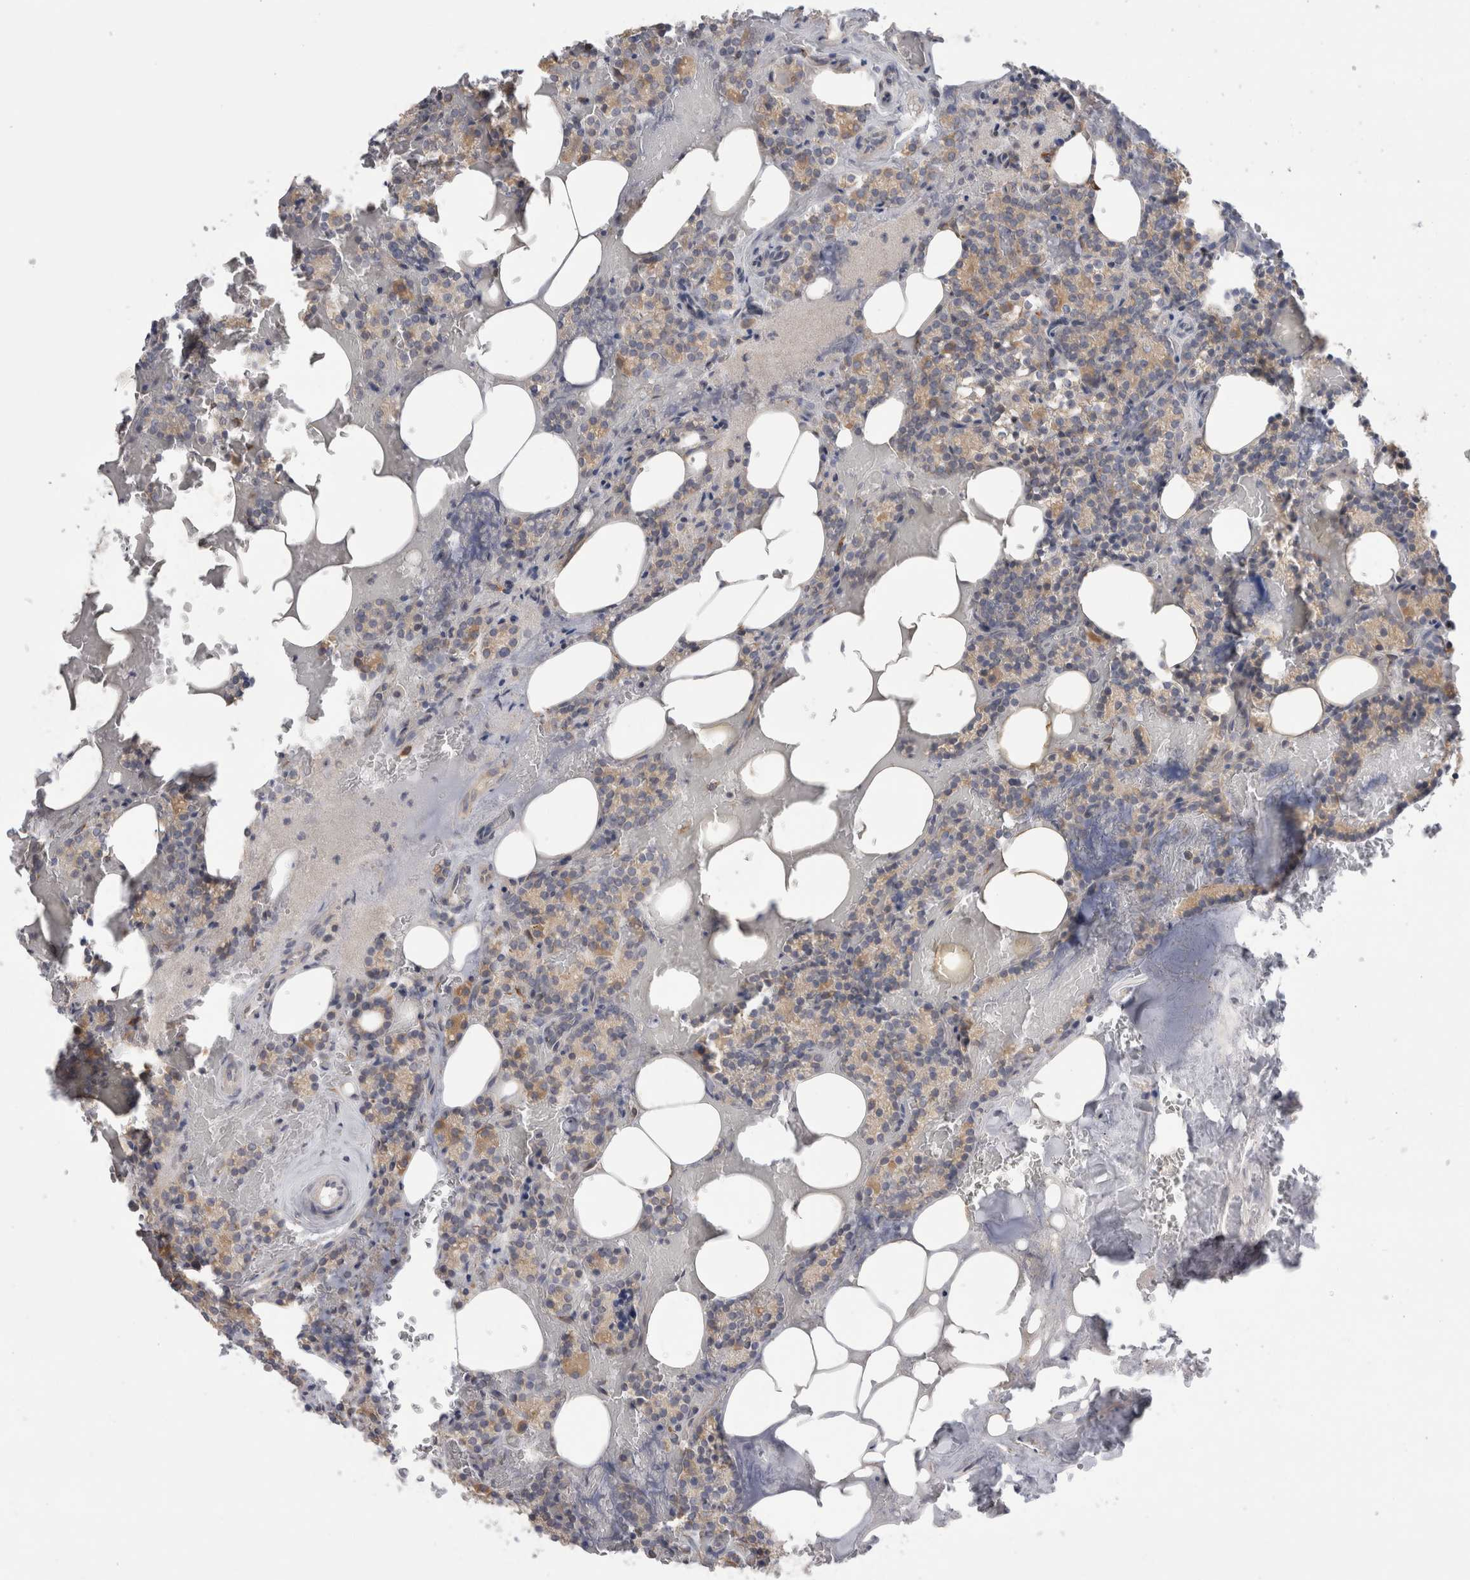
{"staining": {"intensity": "weak", "quantity": "25%-75%", "location": "cytoplasmic/membranous"}, "tissue": "parathyroid gland", "cell_type": "Glandular cells", "image_type": "normal", "snomed": [{"axis": "morphology", "description": "Normal tissue, NOS"}, {"axis": "topography", "description": "Parathyroid gland"}], "caption": "A high-resolution photomicrograph shows immunohistochemistry staining of normal parathyroid gland, which demonstrates weak cytoplasmic/membranous expression in approximately 25%-75% of glandular cells.", "gene": "SYTL5", "patient": {"sex": "female", "age": 78}}